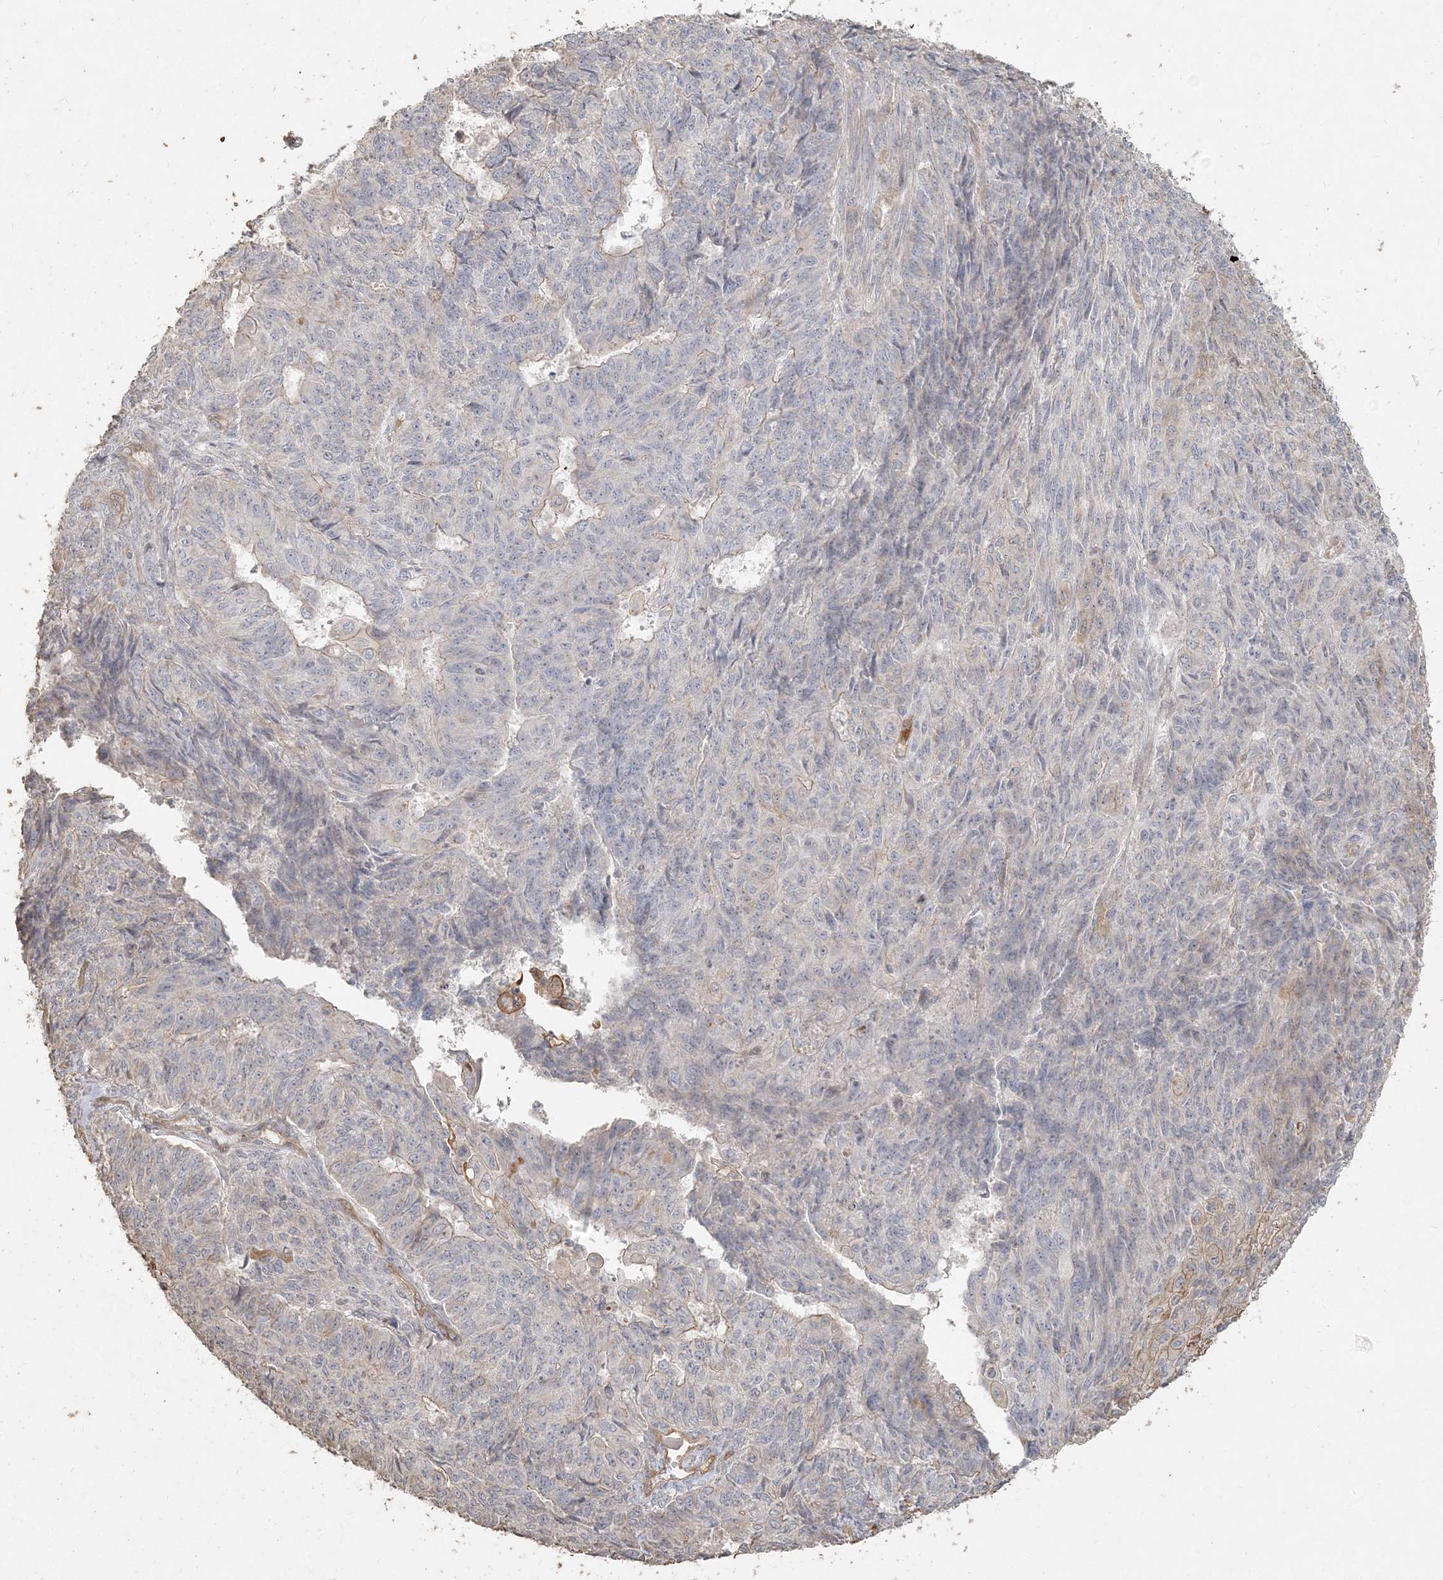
{"staining": {"intensity": "negative", "quantity": "none", "location": "none"}, "tissue": "endometrial cancer", "cell_type": "Tumor cells", "image_type": "cancer", "snomed": [{"axis": "morphology", "description": "Adenocarcinoma, NOS"}, {"axis": "topography", "description": "Endometrium"}], "caption": "Human adenocarcinoma (endometrial) stained for a protein using IHC reveals no expression in tumor cells.", "gene": "RNF145", "patient": {"sex": "female", "age": 32}}